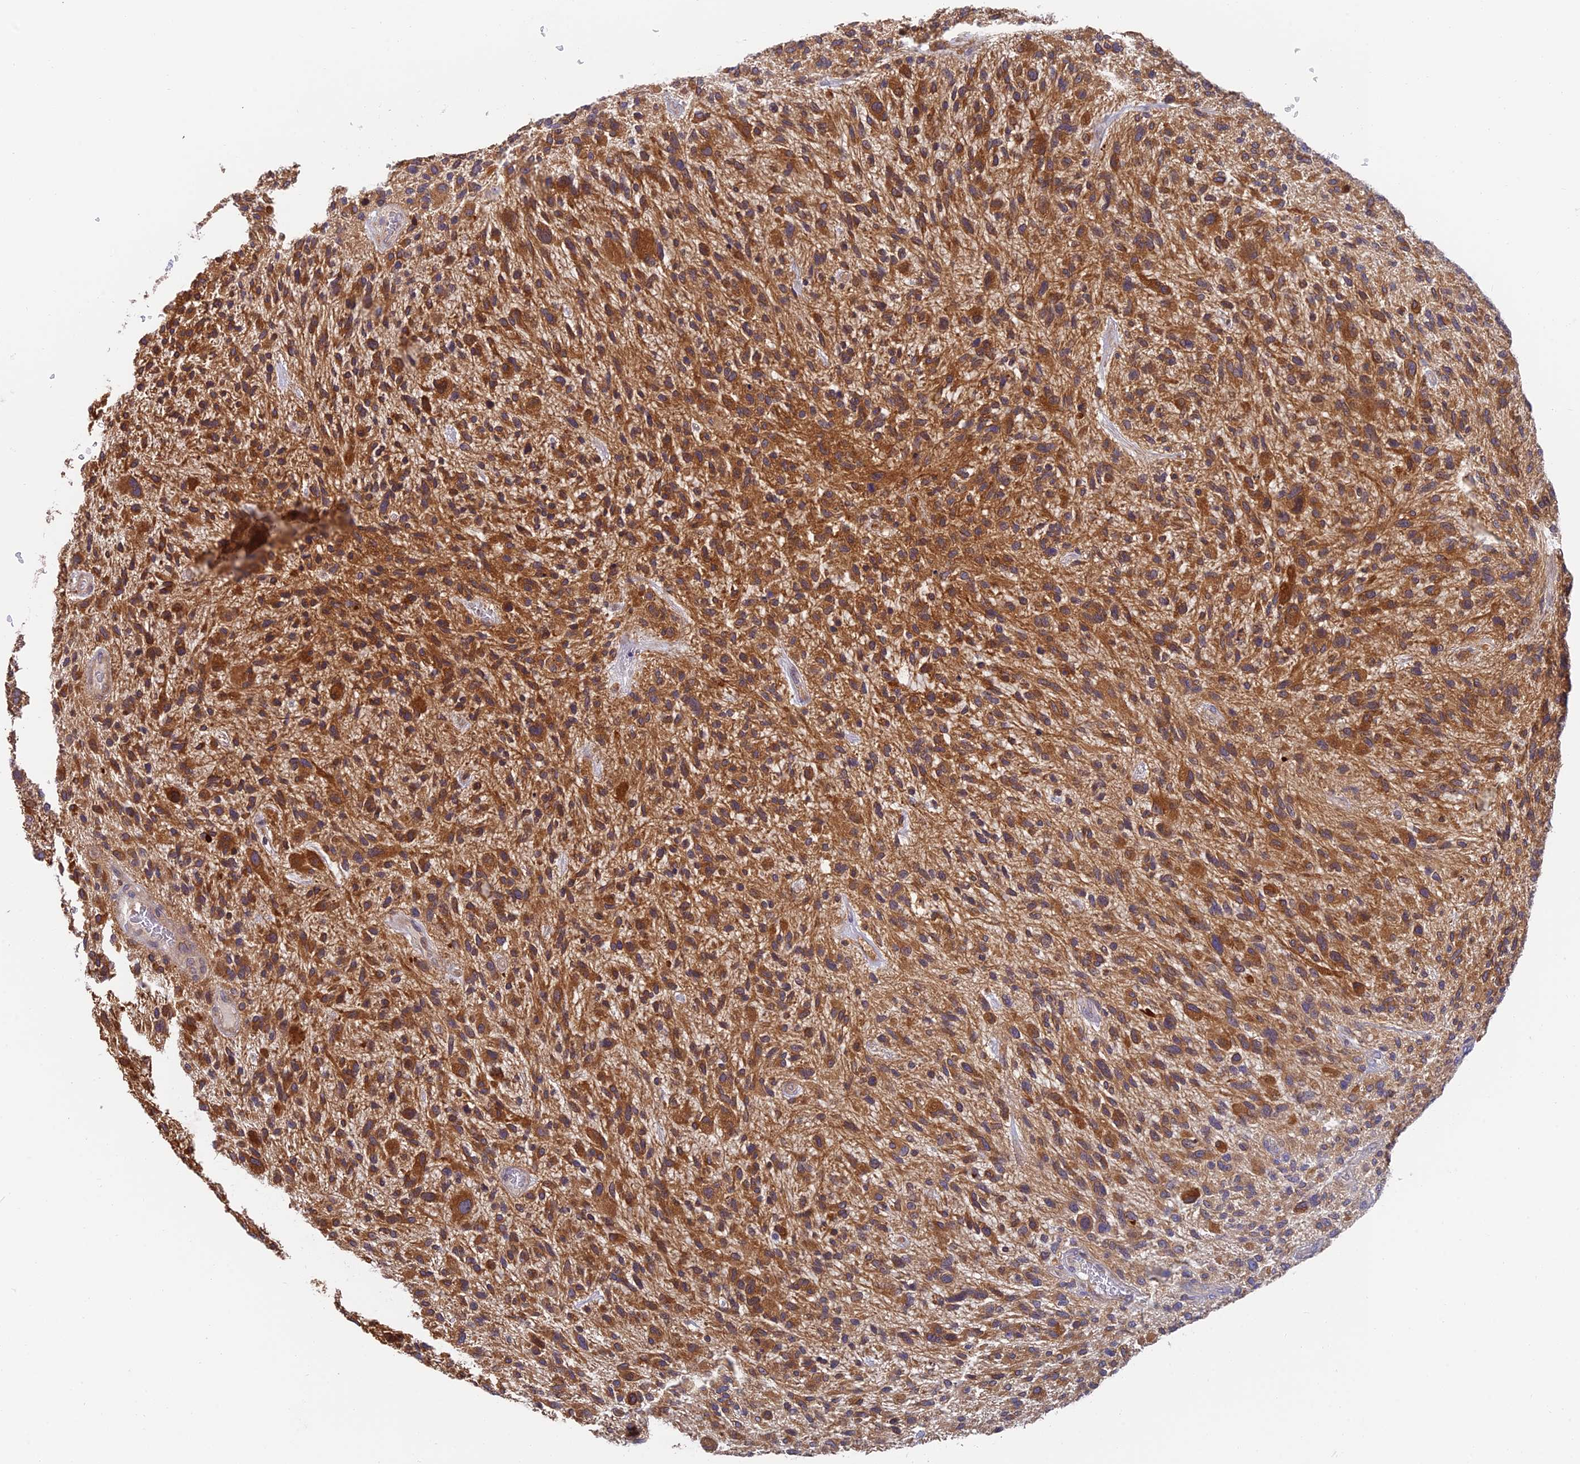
{"staining": {"intensity": "moderate", "quantity": ">75%", "location": "cytoplasmic/membranous"}, "tissue": "glioma", "cell_type": "Tumor cells", "image_type": "cancer", "snomed": [{"axis": "morphology", "description": "Glioma, malignant, High grade"}, {"axis": "topography", "description": "Brain"}], "caption": "Malignant high-grade glioma tissue shows moderate cytoplasmic/membranous positivity in about >75% of tumor cells (Stains: DAB in brown, nuclei in blue, Microscopy: brightfield microscopy at high magnification).", "gene": "IPO5", "patient": {"sex": "male", "age": 47}}